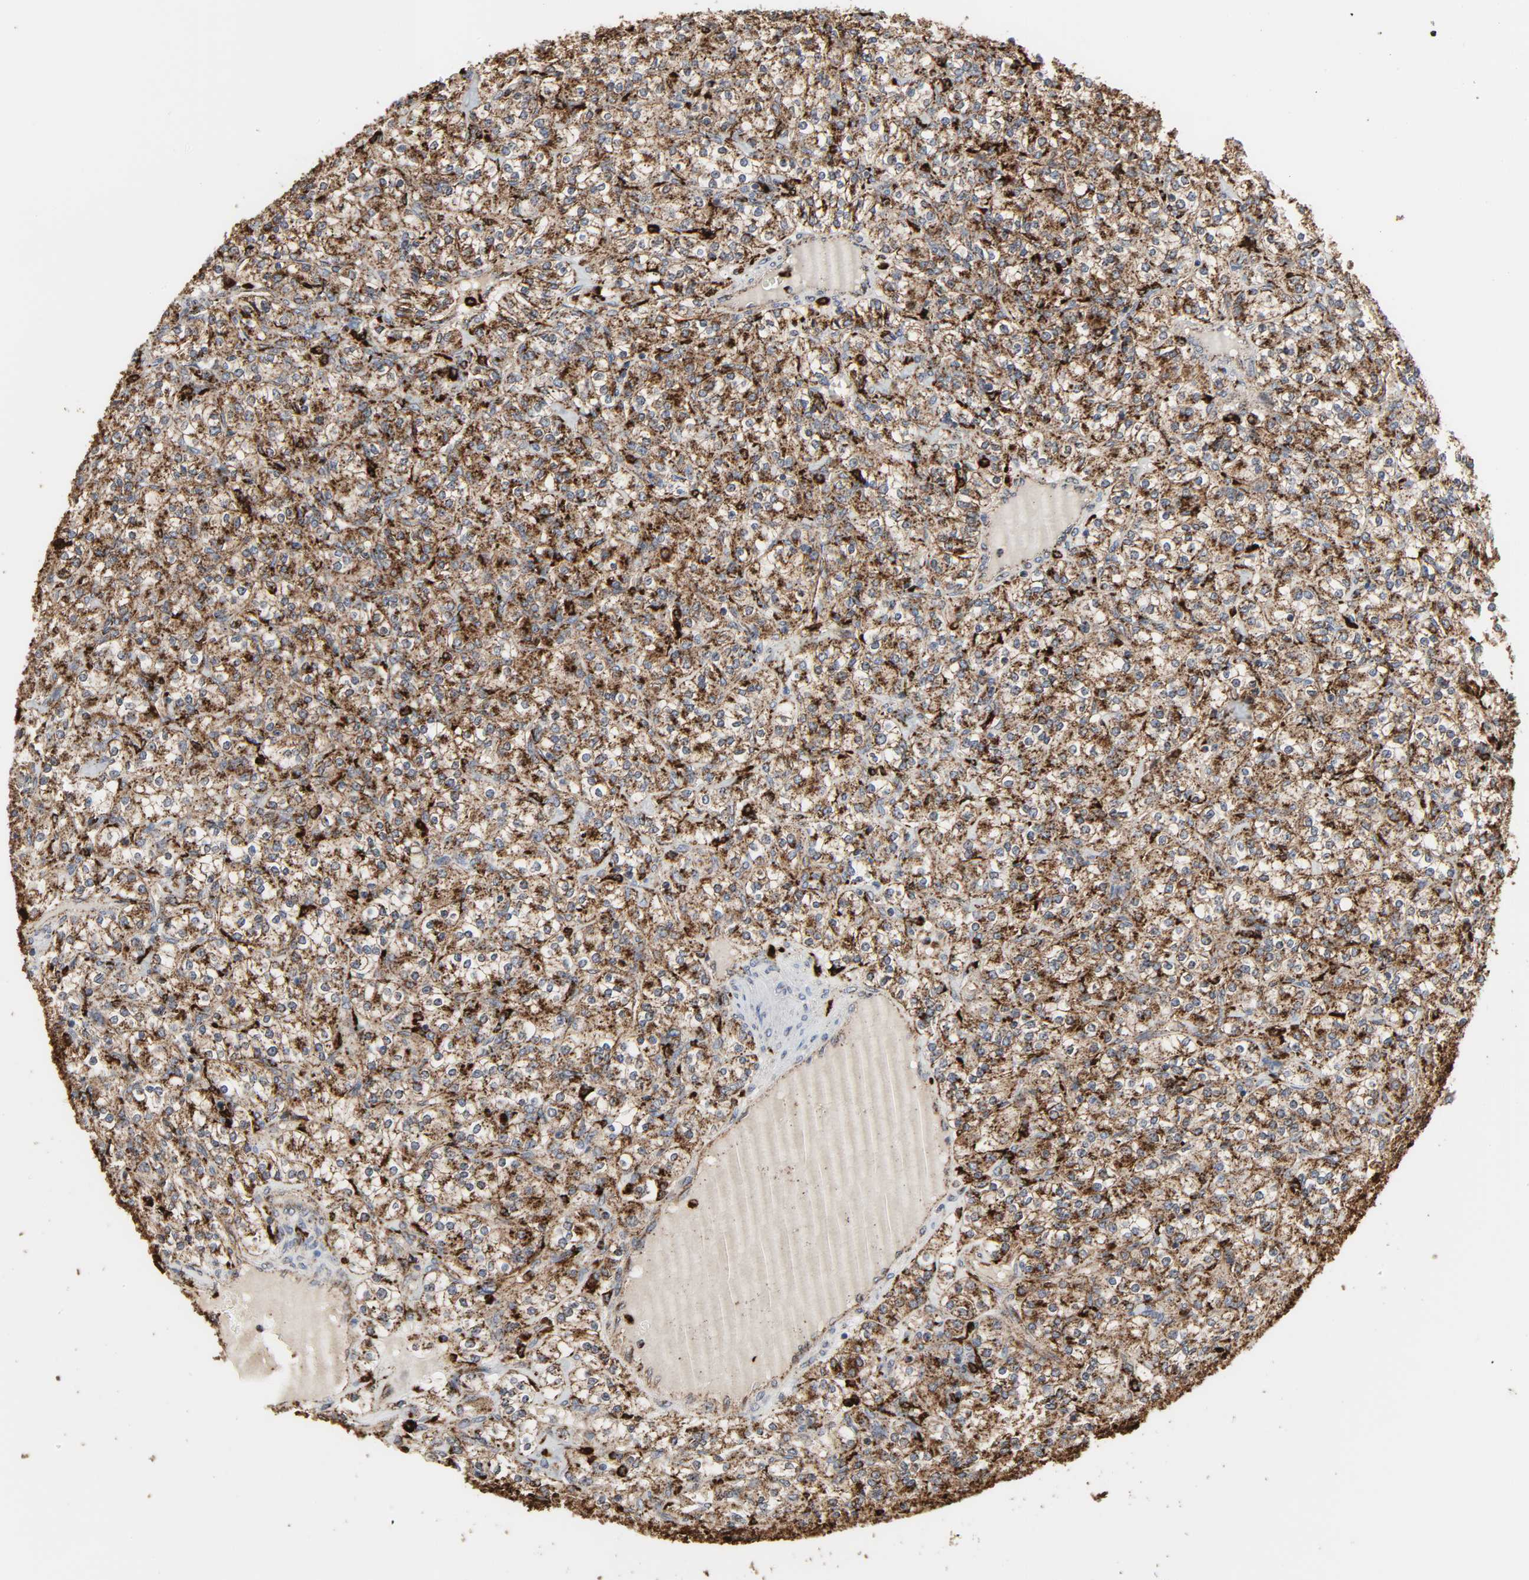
{"staining": {"intensity": "strong", "quantity": ">75%", "location": "cytoplasmic/membranous"}, "tissue": "renal cancer", "cell_type": "Tumor cells", "image_type": "cancer", "snomed": [{"axis": "morphology", "description": "Adenocarcinoma, NOS"}, {"axis": "topography", "description": "Kidney"}], "caption": "Protein staining by IHC demonstrates strong cytoplasmic/membranous staining in approximately >75% of tumor cells in adenocarcinoma (renal).", "gene": "PSAP", "patient": {"sex": "male", "age": 77}}